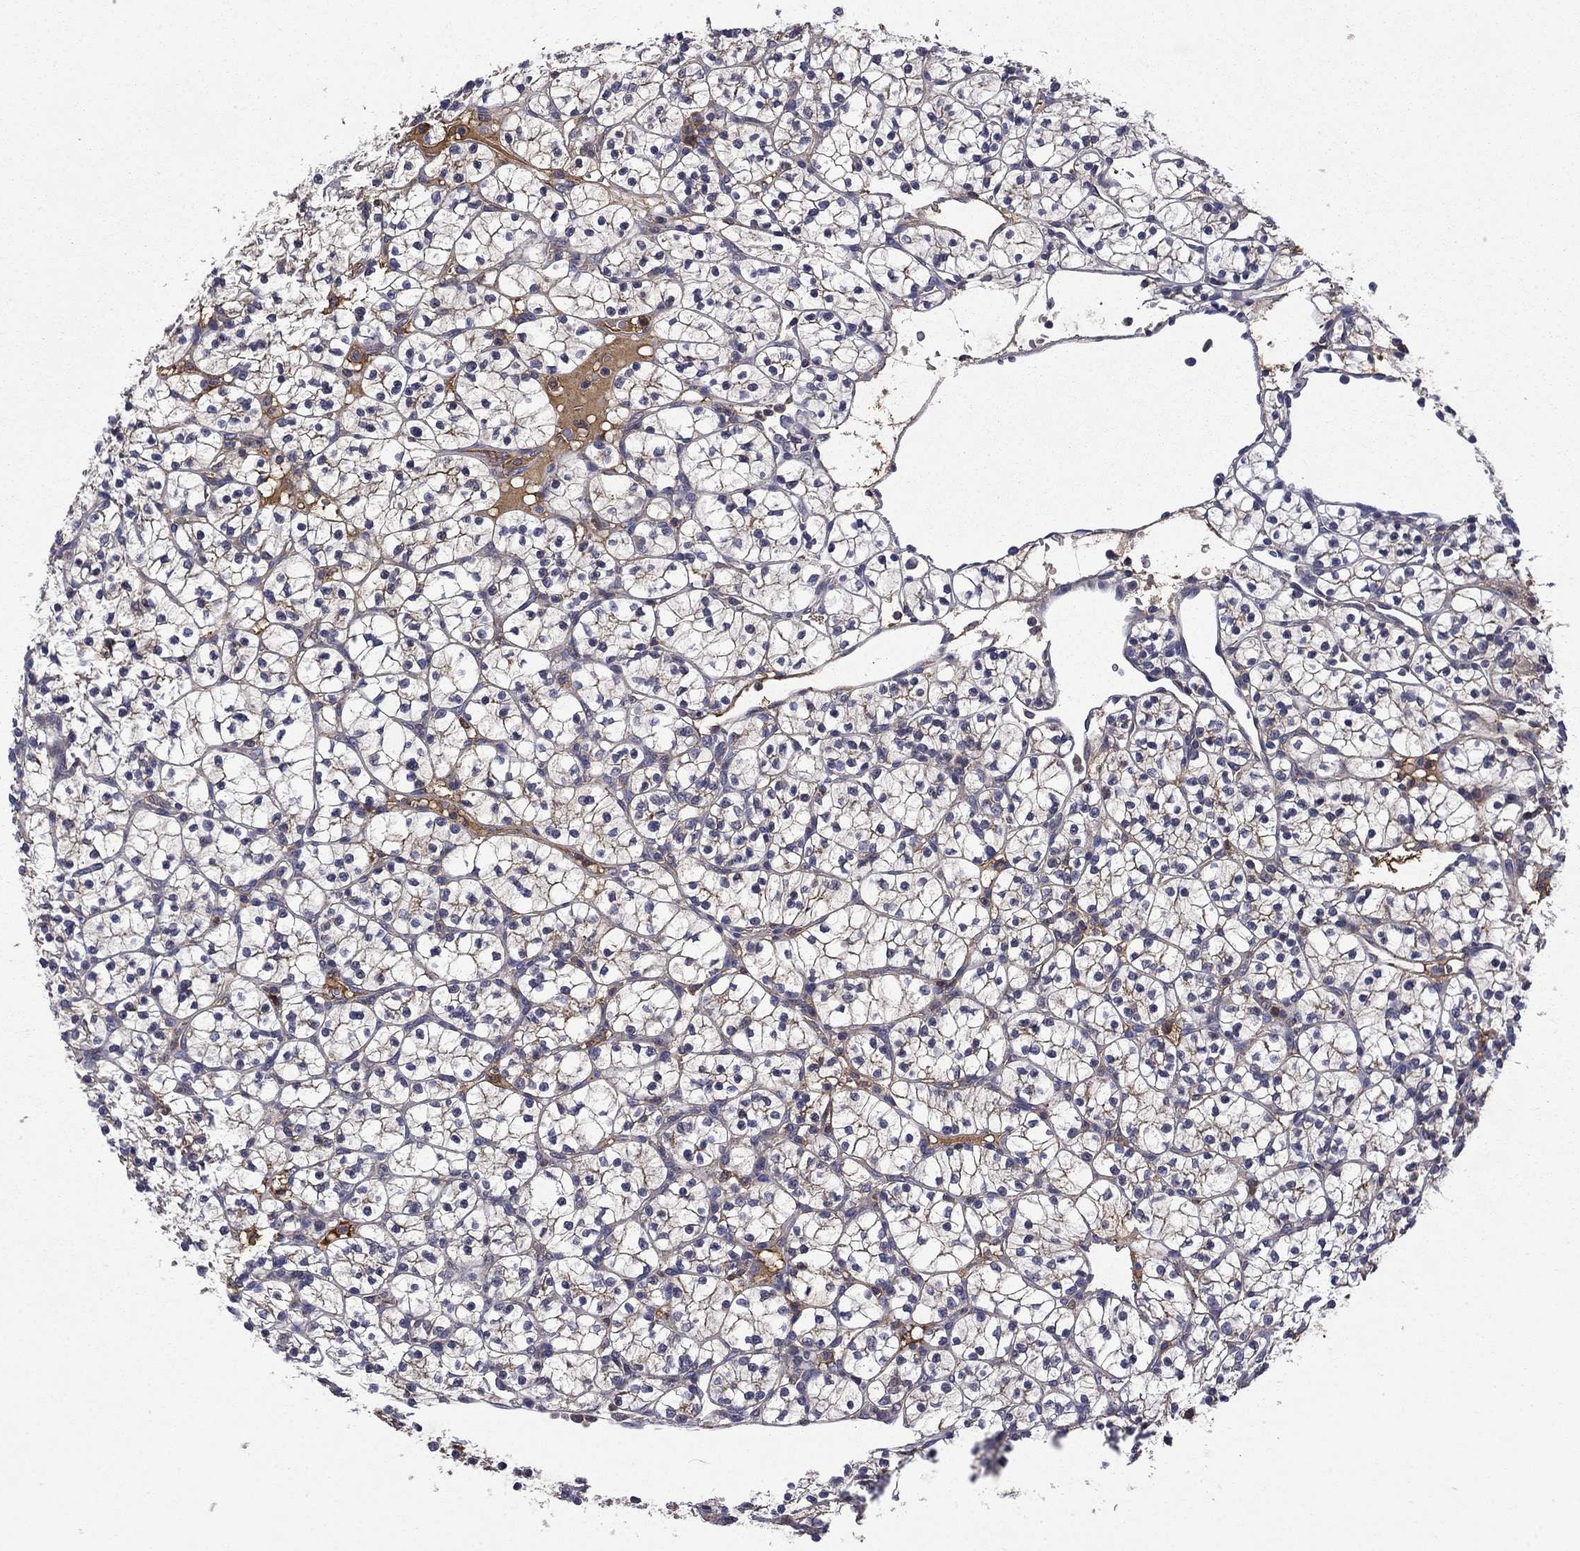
{"staining": {"intensity": "moderate", "quantity": "25%-75%", "location": "cytoplasmic/membranous"}, "tissue": "renal cancer", "cell_type": "Tumor cells", "image_type": "cancer", "snomed": [{"axis": "morphology", "description": "Adenocarcinoma, NOS"}, {"axis": "topography", "description": "Kidney"}], "caption": "IHC staining of renal adenocarcinoma, which reveals medium levels of moderate cytoplasmic/membranous positivity in approximately 25%-75% of tumor cells indicating moderate cytoplasmic/membranous protein positivity. The staining was performed using DAB (brown) for protein detection and nuclei were counterstained in hematoxylin (blue).", "gene": "CEACAM7", "patient": {"sex": "female", "age": 89}}